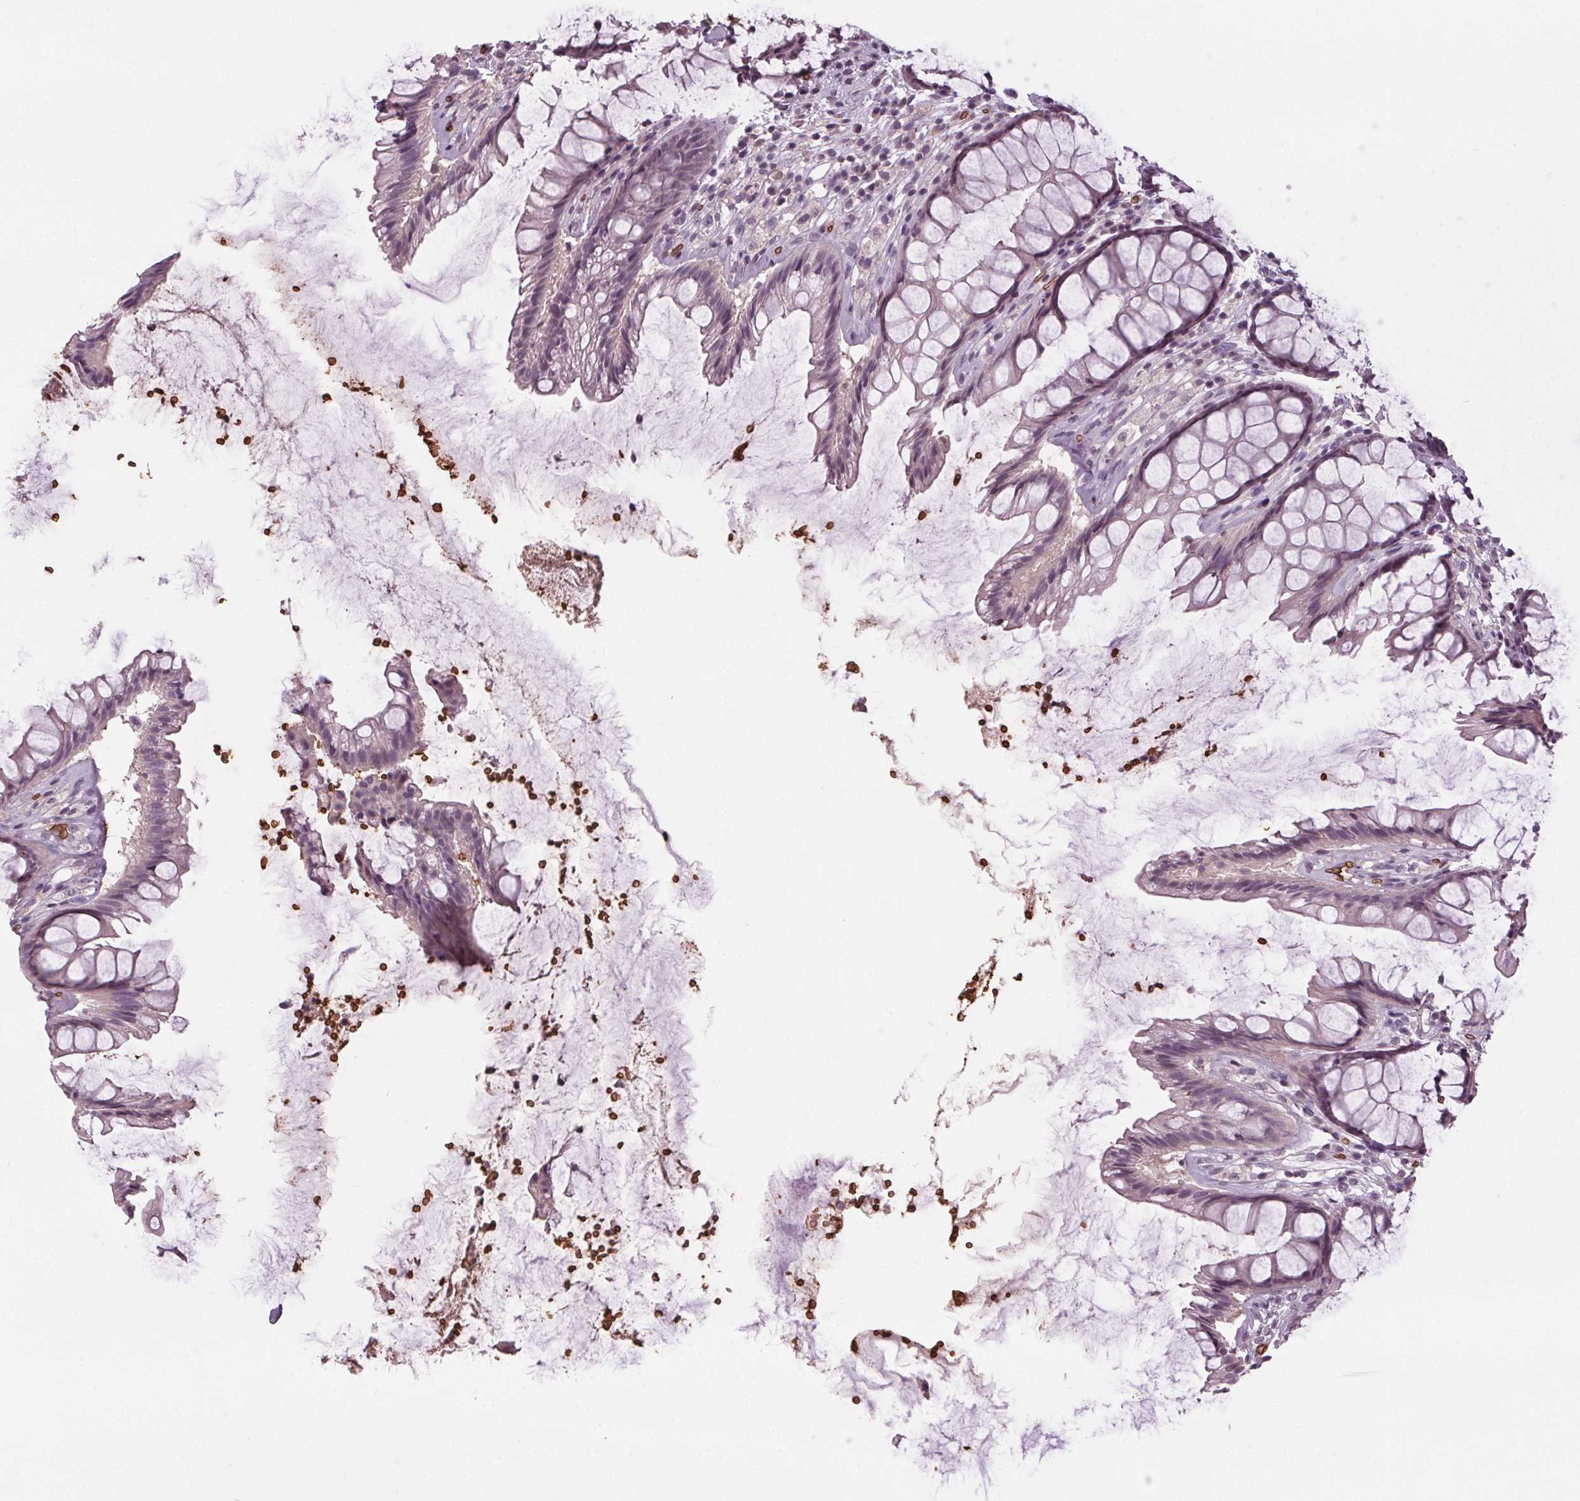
{"staining": {"intensity": "negative", "quantity": "none", "location": "none"}, "tissue": "rectum", "cell_type": "Glandular cells", "image_type": "normal", "snomed": [{"axis": "morphology", "description": "Normal tissue, NOS"}, {"axis": "topography", "description": "Rectum"}], "caption": "High power microscopy histopathology image of an immunohistochemistry histopathology image of unremarkable rectum, revealing no significant staining in glandular cells. (Stains: DAB immunohistochemistry (IHC) with hematoxylin counter stain, Microscopy: brightfield microscopy at high magnification).", "gene": "SLC4A1", "patient": {"sex": "male", "age": 72}}